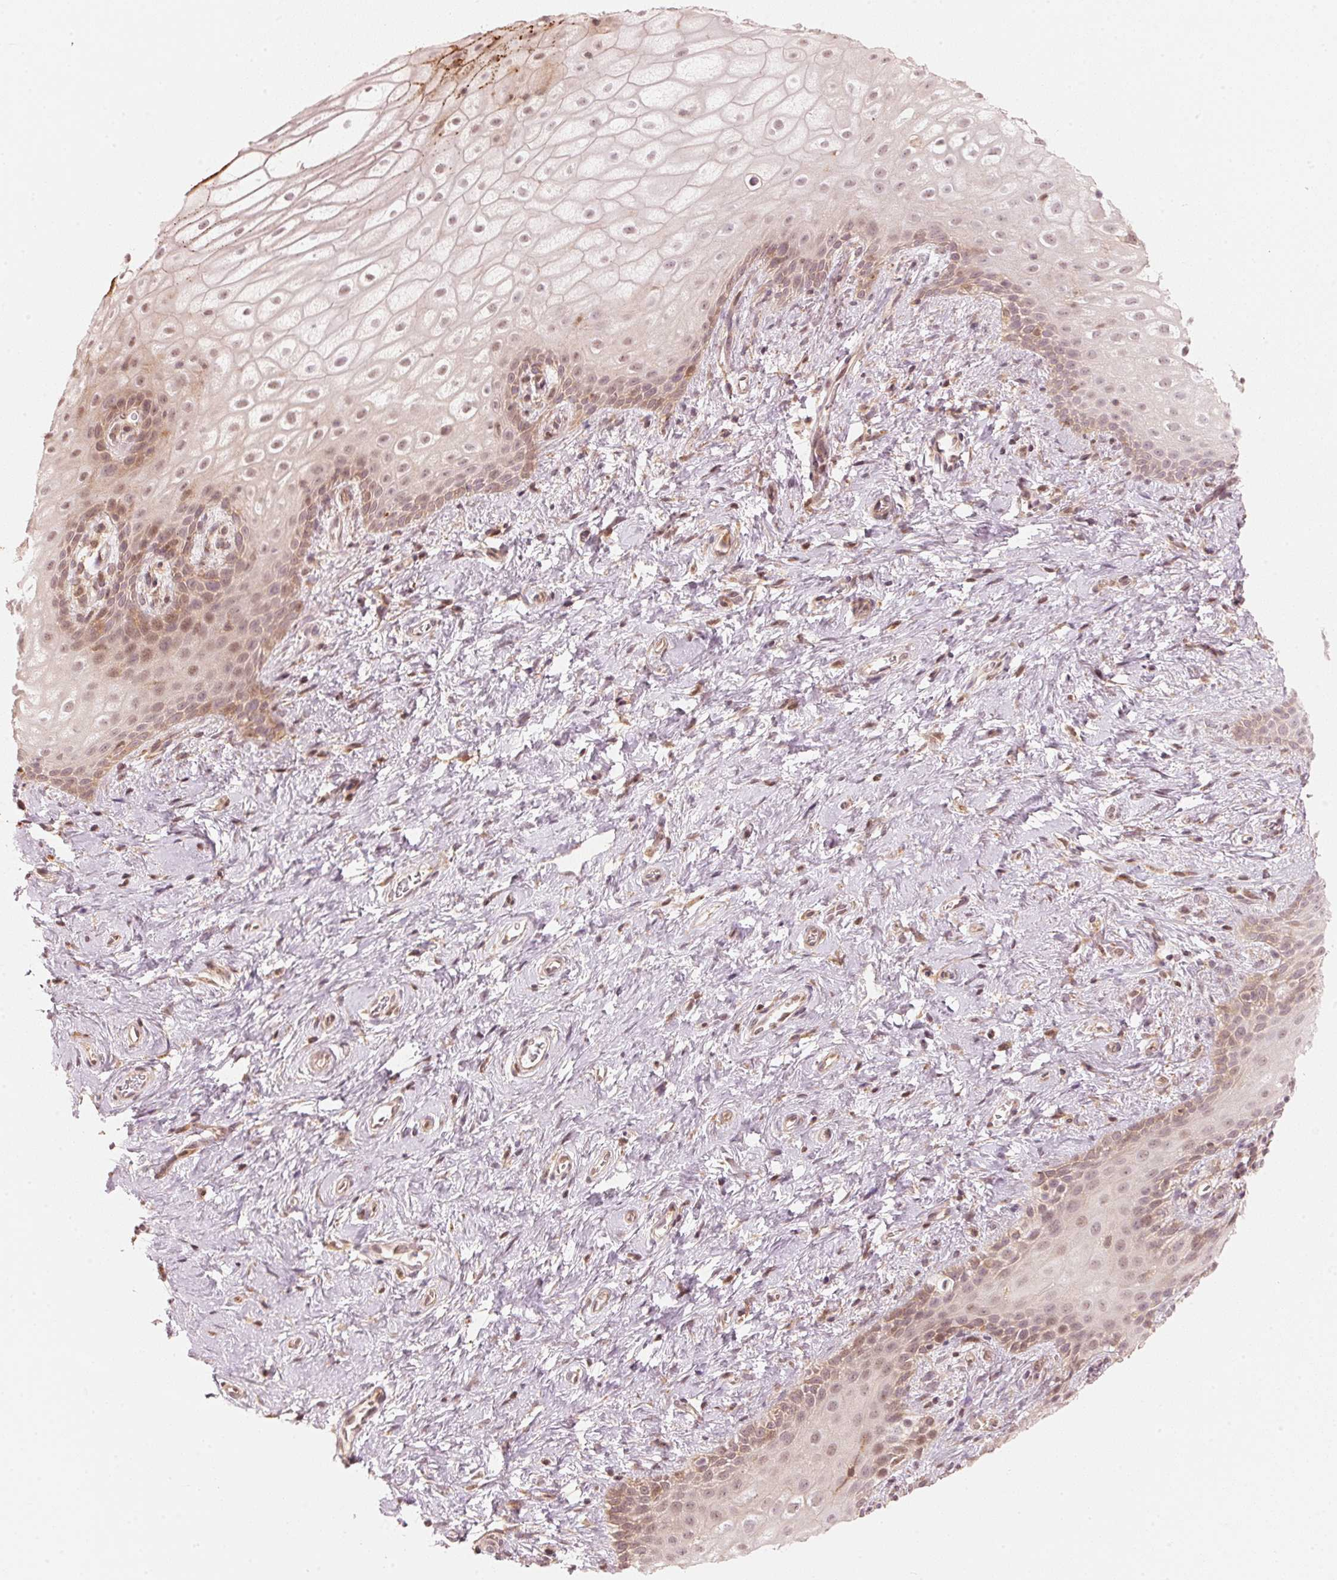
{"staining": {"intensity": "moderate", "quantity": "<25%", "location": "cytoplasmic/membranous"}, "tissue": "skin", "cell_type": "Epidermal cells", "image_type": "normal", "snomed": [{"axis": "morphology", "description": "Normal tissue, NOS"}, {"axis": "topography", "description": "Anal"}], "caption": "IHC of unremarkable human skin demonstrates low levels of moderate cytoplasmic/membranous positivity in about <25% of epidermal cells. Nuclei are stained in blue.", "gene": "PRKN", "patient": {"sex": "female", "age": 46}}